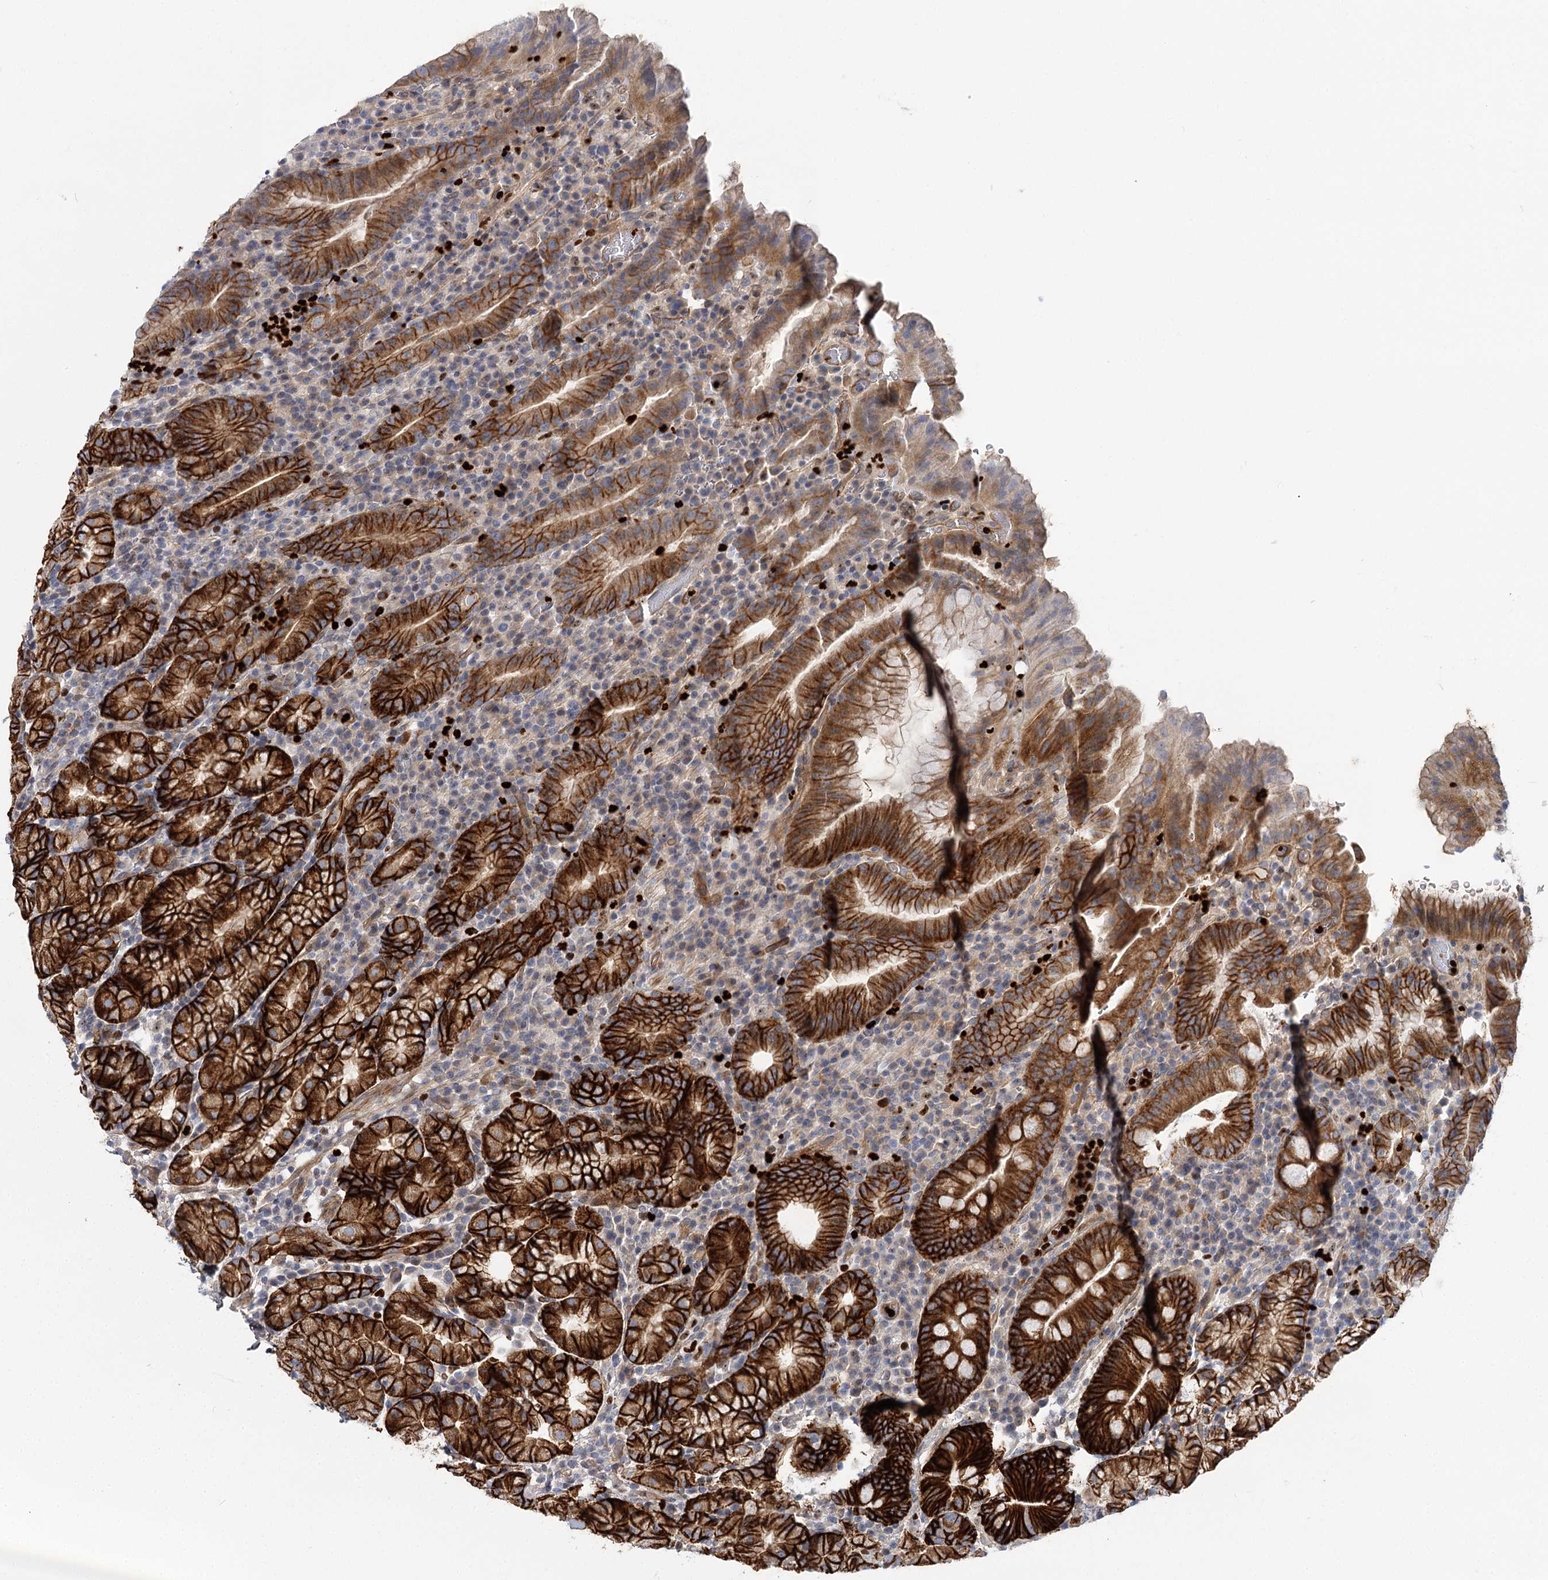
{"staining": {"intensity": "strong", "quantity": "25%-75%", "location": "cytoplasmic/membranous"}, "tissue": "stomach", "cell_type": "Glandular cells", "image_type": "normal", "snomed": [{"axis": "morphology", "description": "Normal tissue, NOS"}, {"axis": "morphology", "description": "Inflammation, NOS"}, {"axis": "topography", "description": "Stomach"}], "caption": "IHC micrograph of normal stomach: human stomach stained using immunohistochemistry demonstrates high levels of strong protein expression localized specifically in the cytoplasmic/membranous of glandular cells, appearing as a cytoplasmic/membranous brown color.", "gene": "C11orf52", "patient": {"sex": "male", "age": 79}}